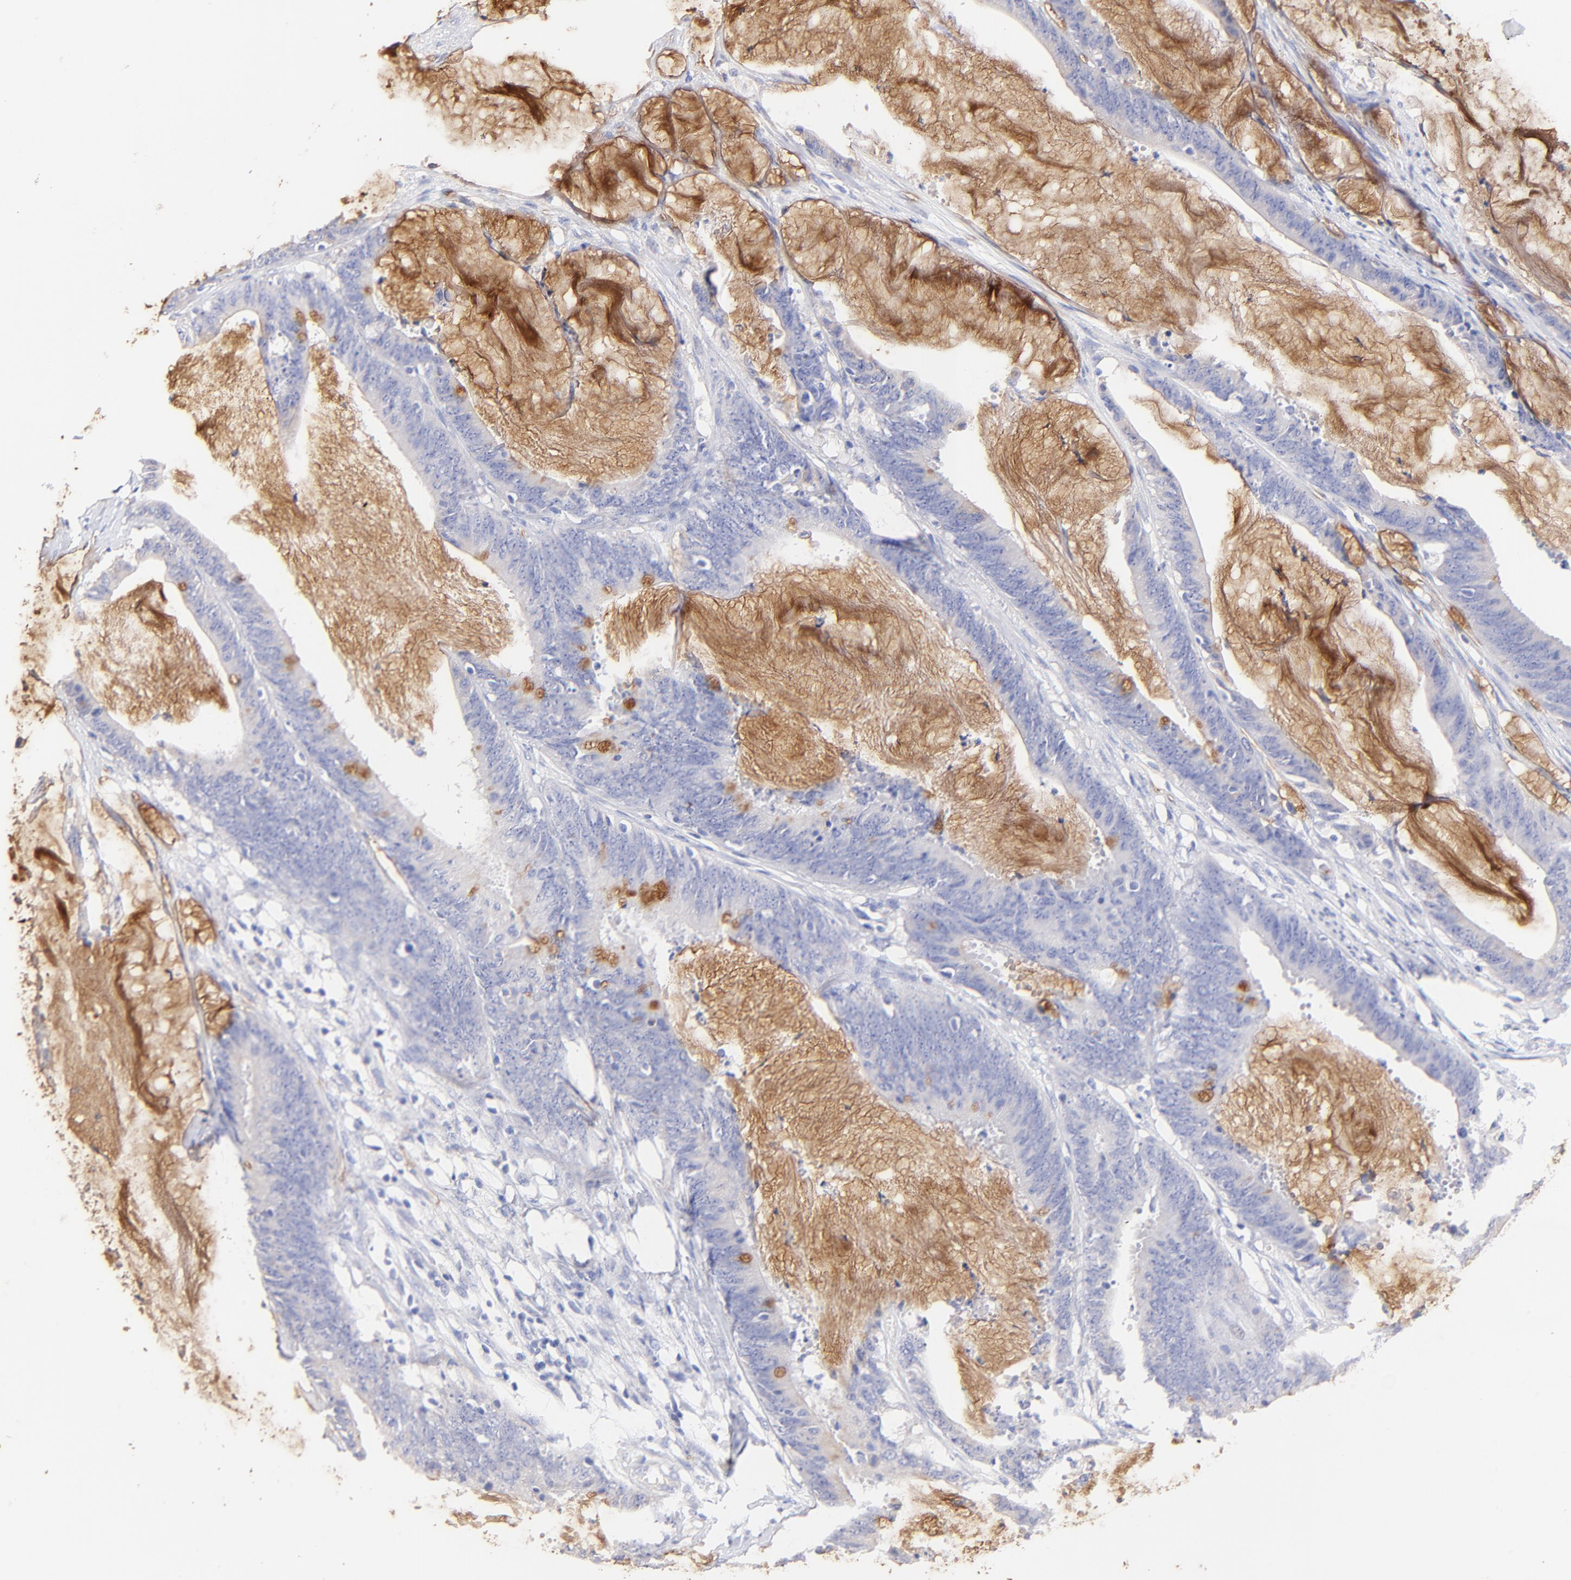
{"staining": {"intensity": "negative", "quantity": "none", "location": "none"}, "tissue": "colorectal cancer", "cell_type": "Tumor cells", "image_type": "cancer", "snomed": [{"axis": "morphology", "description": "Adenocarcinoma, NOS"}, {"axis": "topography", "description": "Rectum"}], "caption": "Tumor cells are negative for brown protein staining in colorectal cancer (adenocarcinoma).", "gene": "RAB3A", "patient": {"sex": "female", "age": 66}}